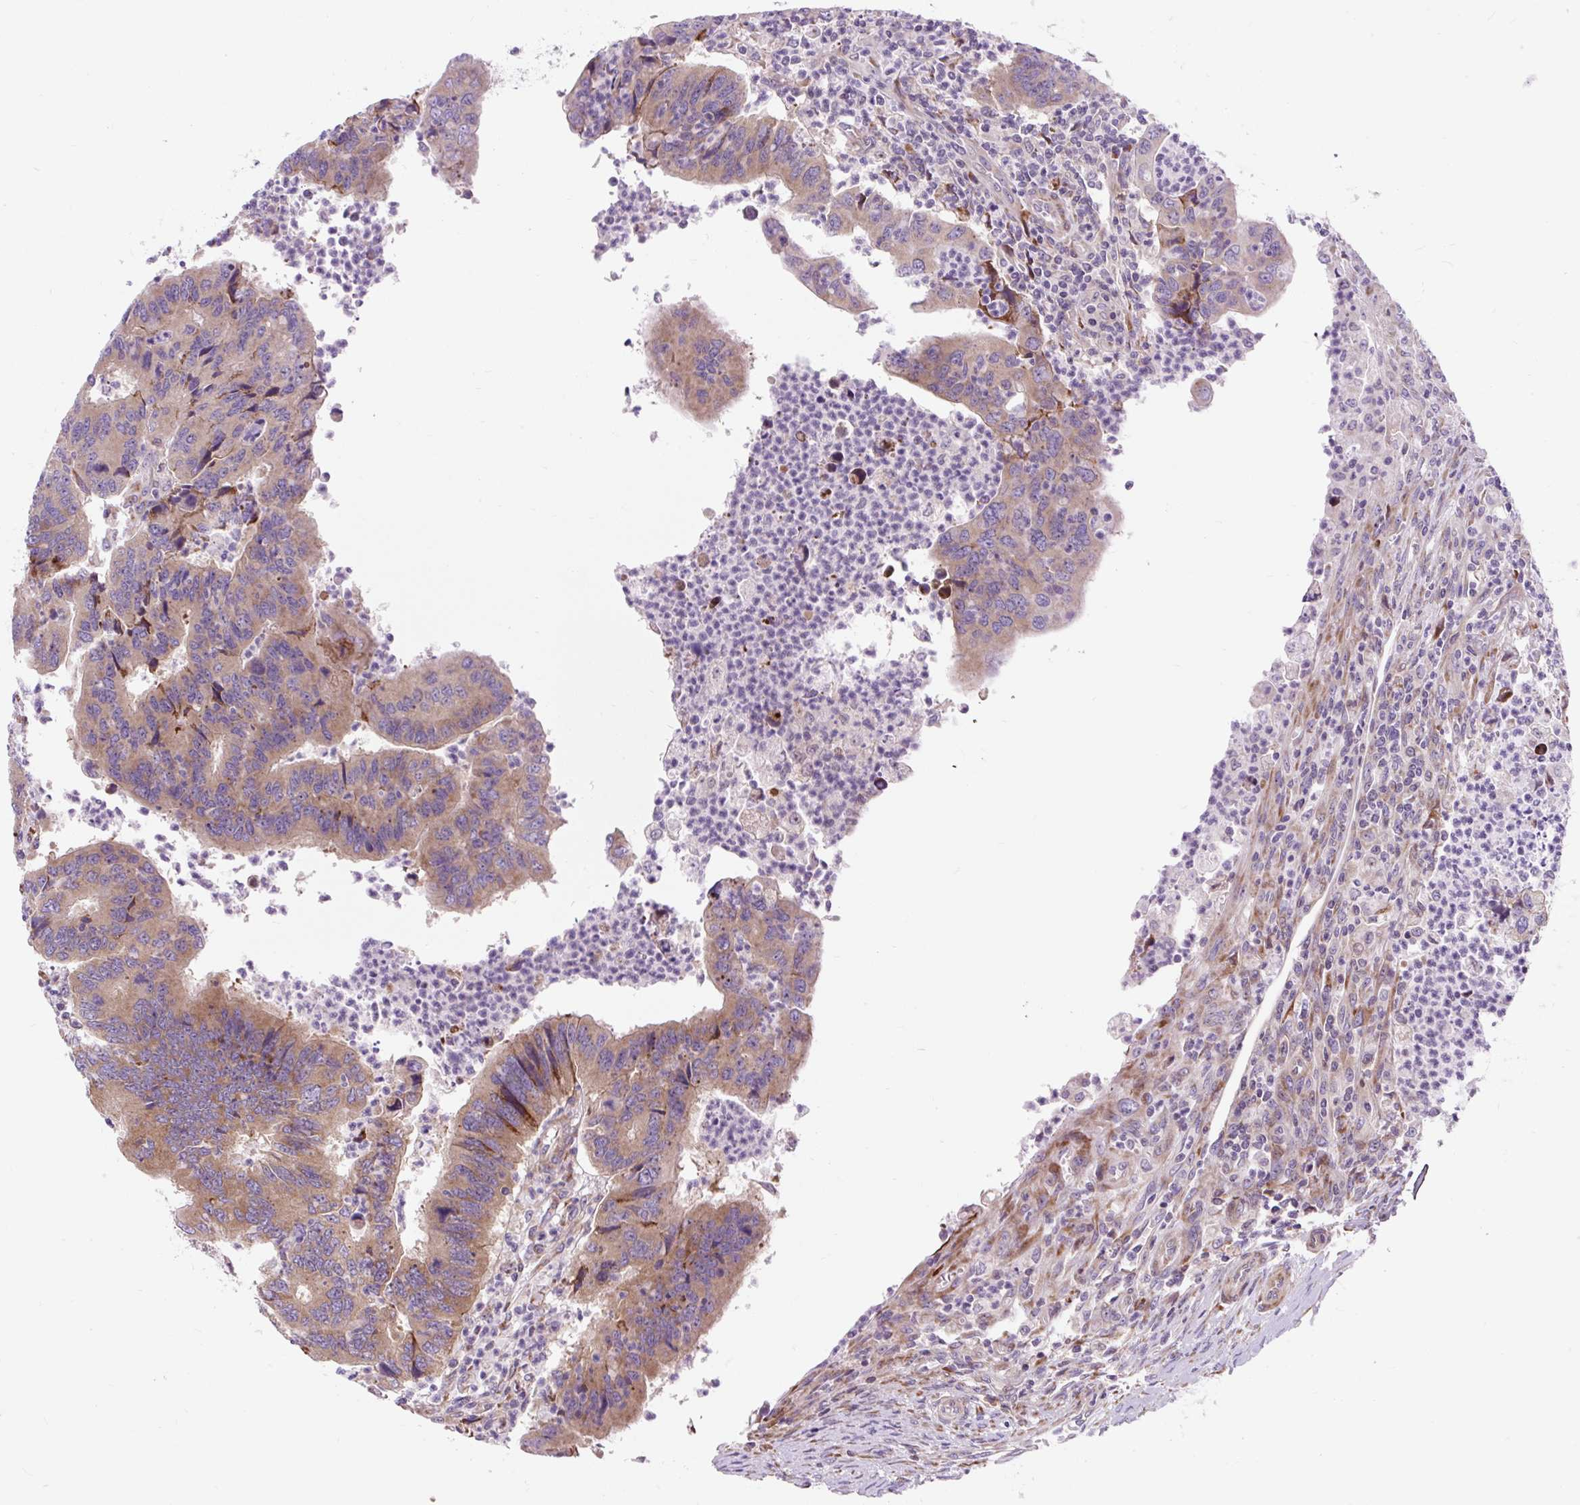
{"staining": {"intensity": "moderate", "quantity": "25%-75%", "location": "cytoplasmic/membranous"}, "tissue": "colorectal cancer", "cell_type": "Tumor cells", "image_type": "cancer", "snomed": [{"axis": "morphology", "description": "Adenocarcinoma, NOS"}, {"axis": "topography", "description": "Colon"}], "caption": "Protein expression analysis of human adenocarcinoma (colorectal) reveals moderate cytoplasmic/membranous expression in approximately 25%-75% of tumor cells. (DAB IHC with brightfield microscopy, high magnification).", "gene": "CISD3", "patient": {"sex": "female", "age": 67}}